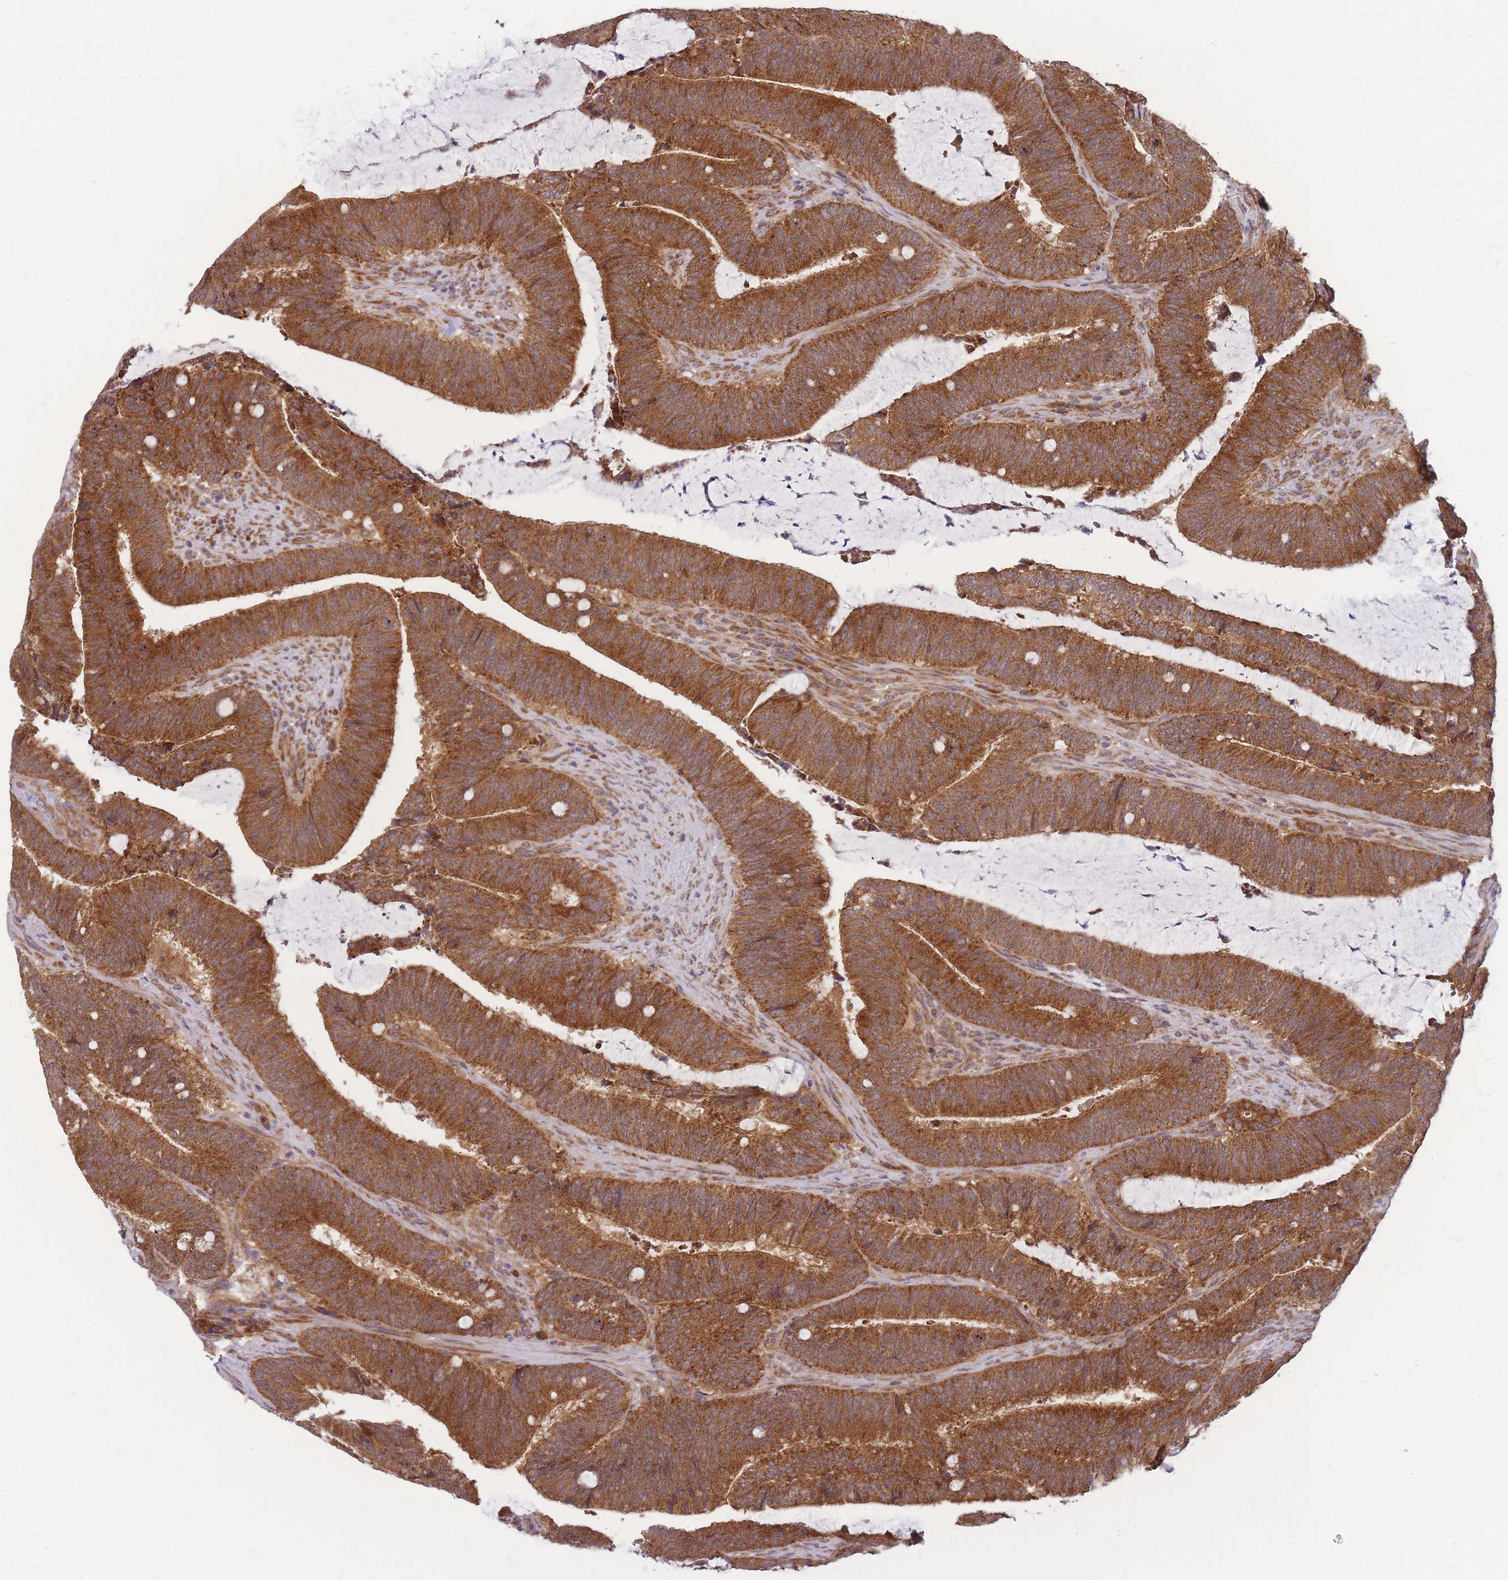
{"staining": {"intensity": "strong", "quantity": ">75%", "location": "cytoplasmic/membranous"}, "tissue": "colorectal cancer", "cell_type": "Tumor cells", "image_type": "cancer", "snomed": [{"axis": "morphology", "description": "Adenocarcinoma, NOS"}, {"axis": "topography", "description": "Colon"}], "caption": "An image of adenocarcinoma (colorectal) stained for a protein shows strong cytoplasmic/membranous brown staining in tumor cells. (DAB = brown stain, brightfield microscopy at high magnification).", "gene": "MRPL23", "patient": {"sex": "female", "age": 43}}